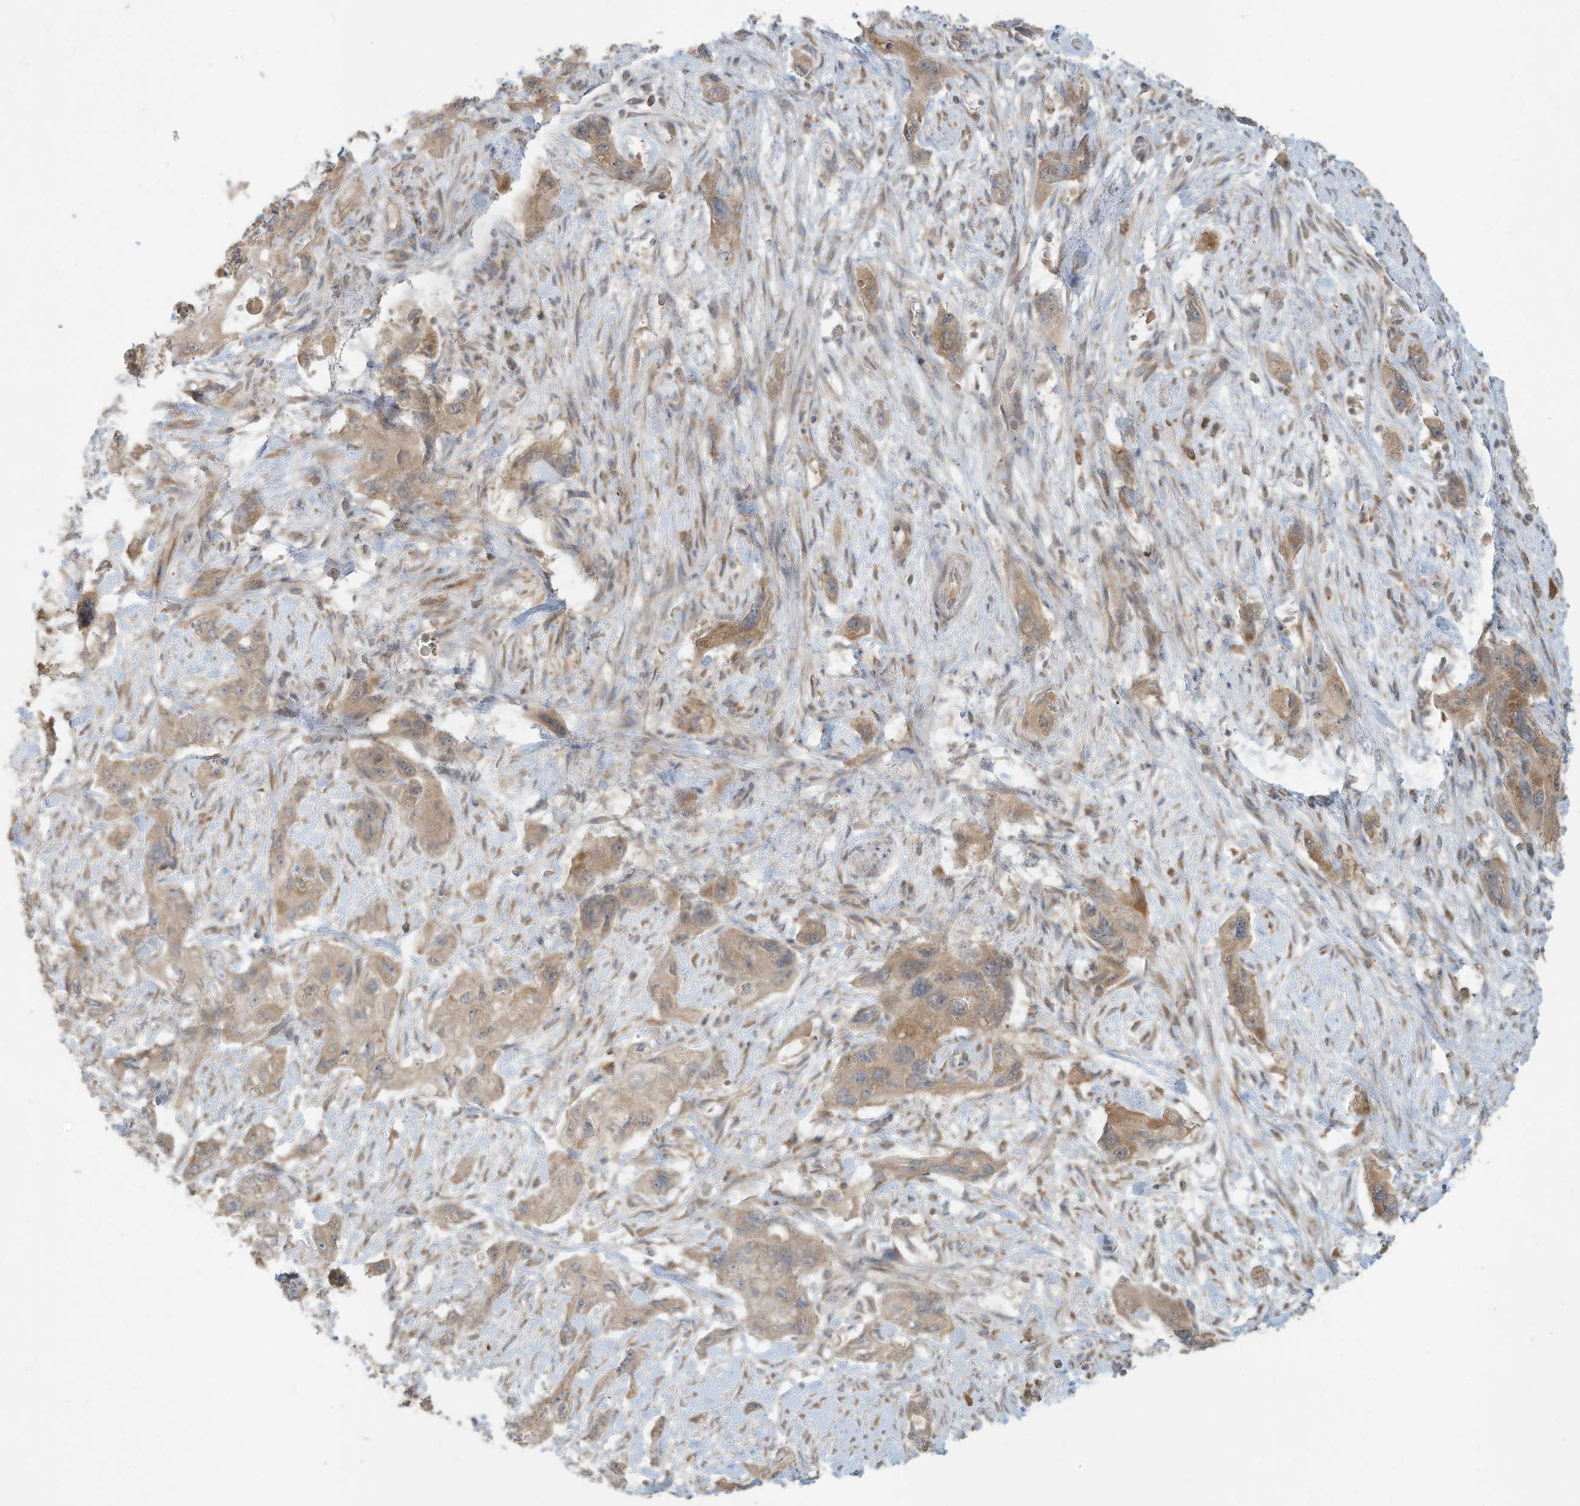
{"staining": {"intensity": "moderate", "quantity": ">75%", "location": "cytoplasmic/membranous"}, "tissue": "pancreatic cancer", "cell_type": "Tumor cells", "image_type": "cancer", "snomed": [{"axis": "morphology", "description": "Adenocarcinoma, NOS"}, {"axis": "topography", "description": "Pancreas"}], "caption": "There is medium levels of moderate cytoplasmic/membranous expression in tumor cells of pancreatic adenocarcinoma, as demonstrated by immunohistochemical staining (brown color).", "gene": "MAGIX", "patient": {"sex": "female", "age": 73}}